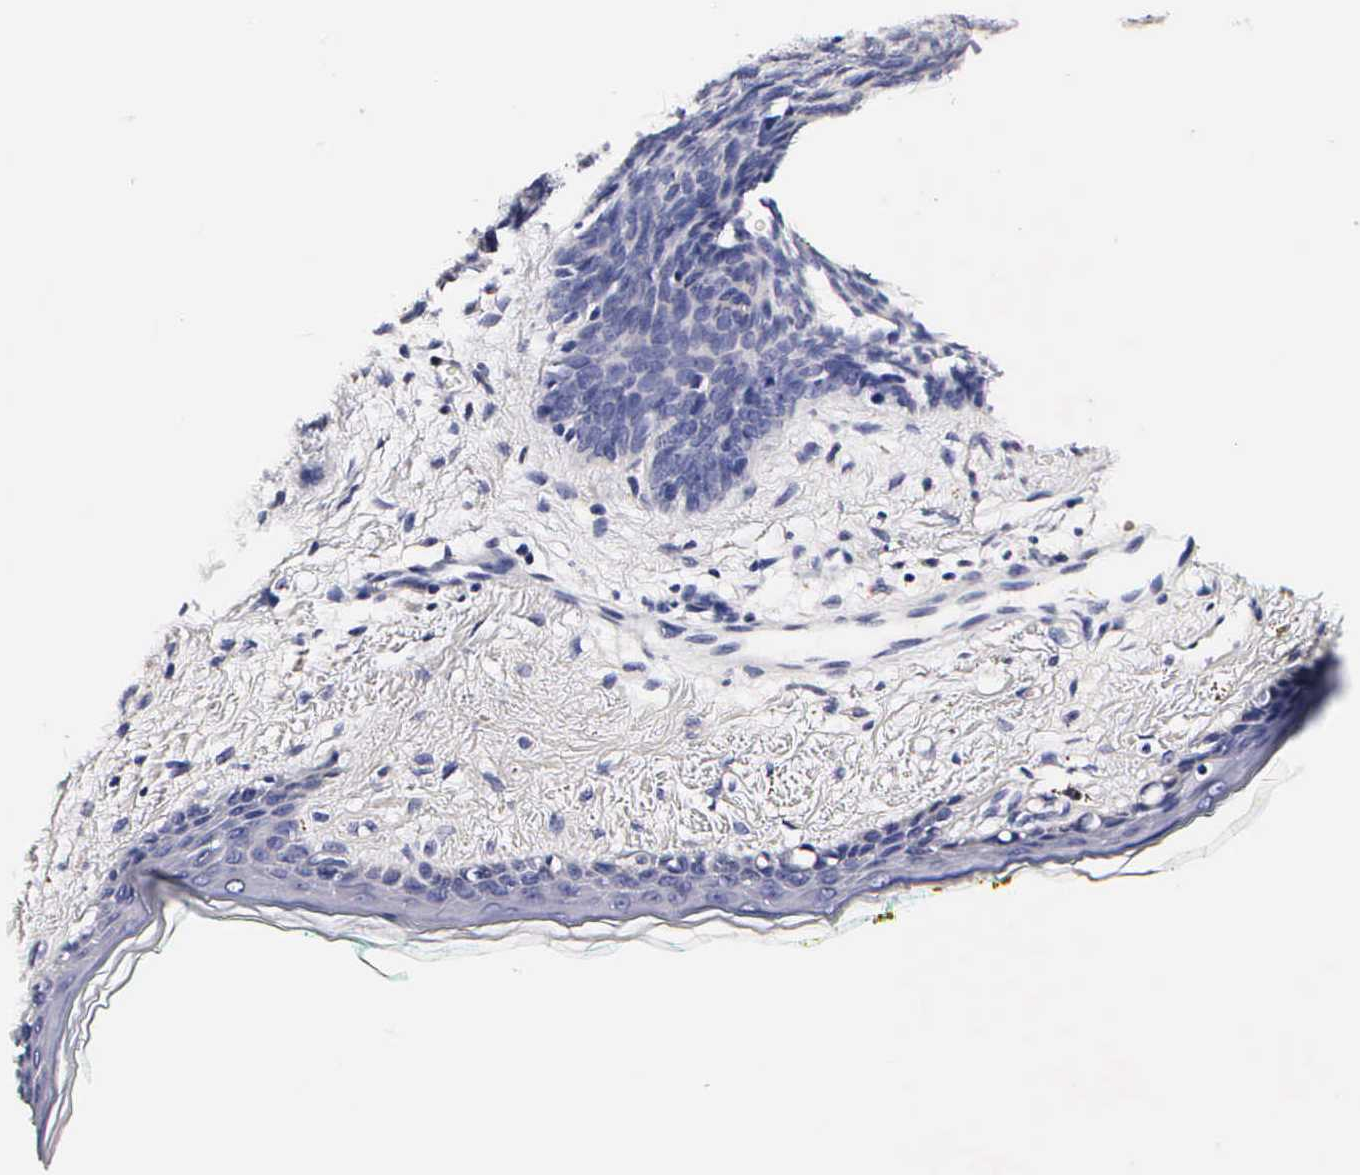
{"staining": {"intensity": "negative", "quantity": "none", "location": "none"}, "tissue": "skin cancer", "cell_type": "Tumor cells", "image_type": "cancer", "snomed": [{"axis": "morphology", "description": "Basal cell carcinoma"}, {"axis": "topography", "description": "Skin"}], "caption": "The image exhibits no significant expression in tumor cells of skin cancer (basal cell carcinoma).", "gene": "RNASE6", "patient": {"sex": "female", "age": 81}}